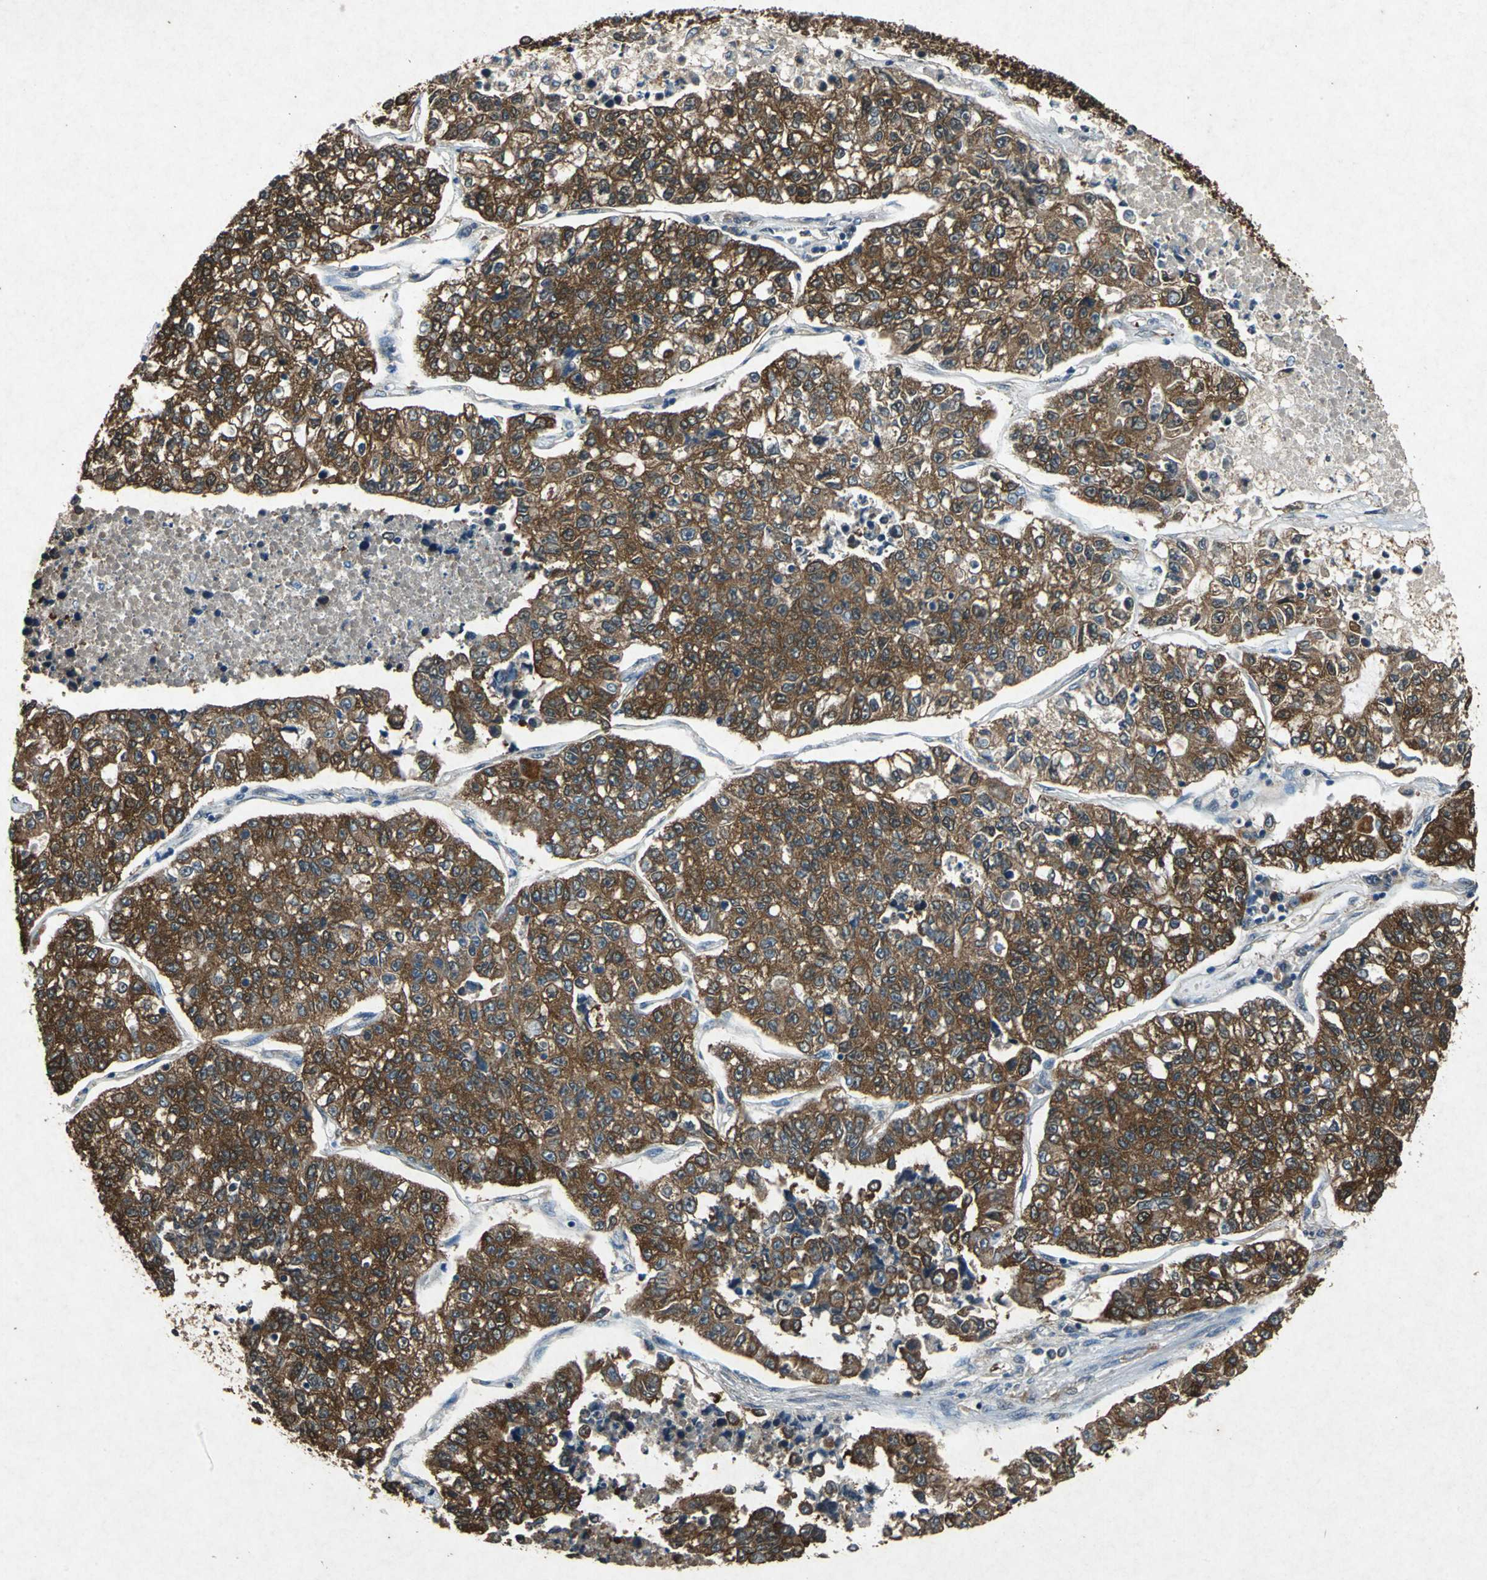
{"staining": {"intensity": "strong", "quantity": ">75%", "location": "cytoplasmic/membranous"}, "tissue": "lung cancer", "cell_type": "Tumor cells", "image_type": "cancer", "snomed": [{"axis": "morphology", "description": "Adenocarcinoma, NOS"}, {"axis": "topography", "description": "Lung"}], "caption": "Strong cytoplasmic/membranous positivity is appreciated in approximately >75% of tumor cells in adenocarcinoma (lung).", "gene": "HSP90AB1", "patient": {"sex": "male", "age": 49}}